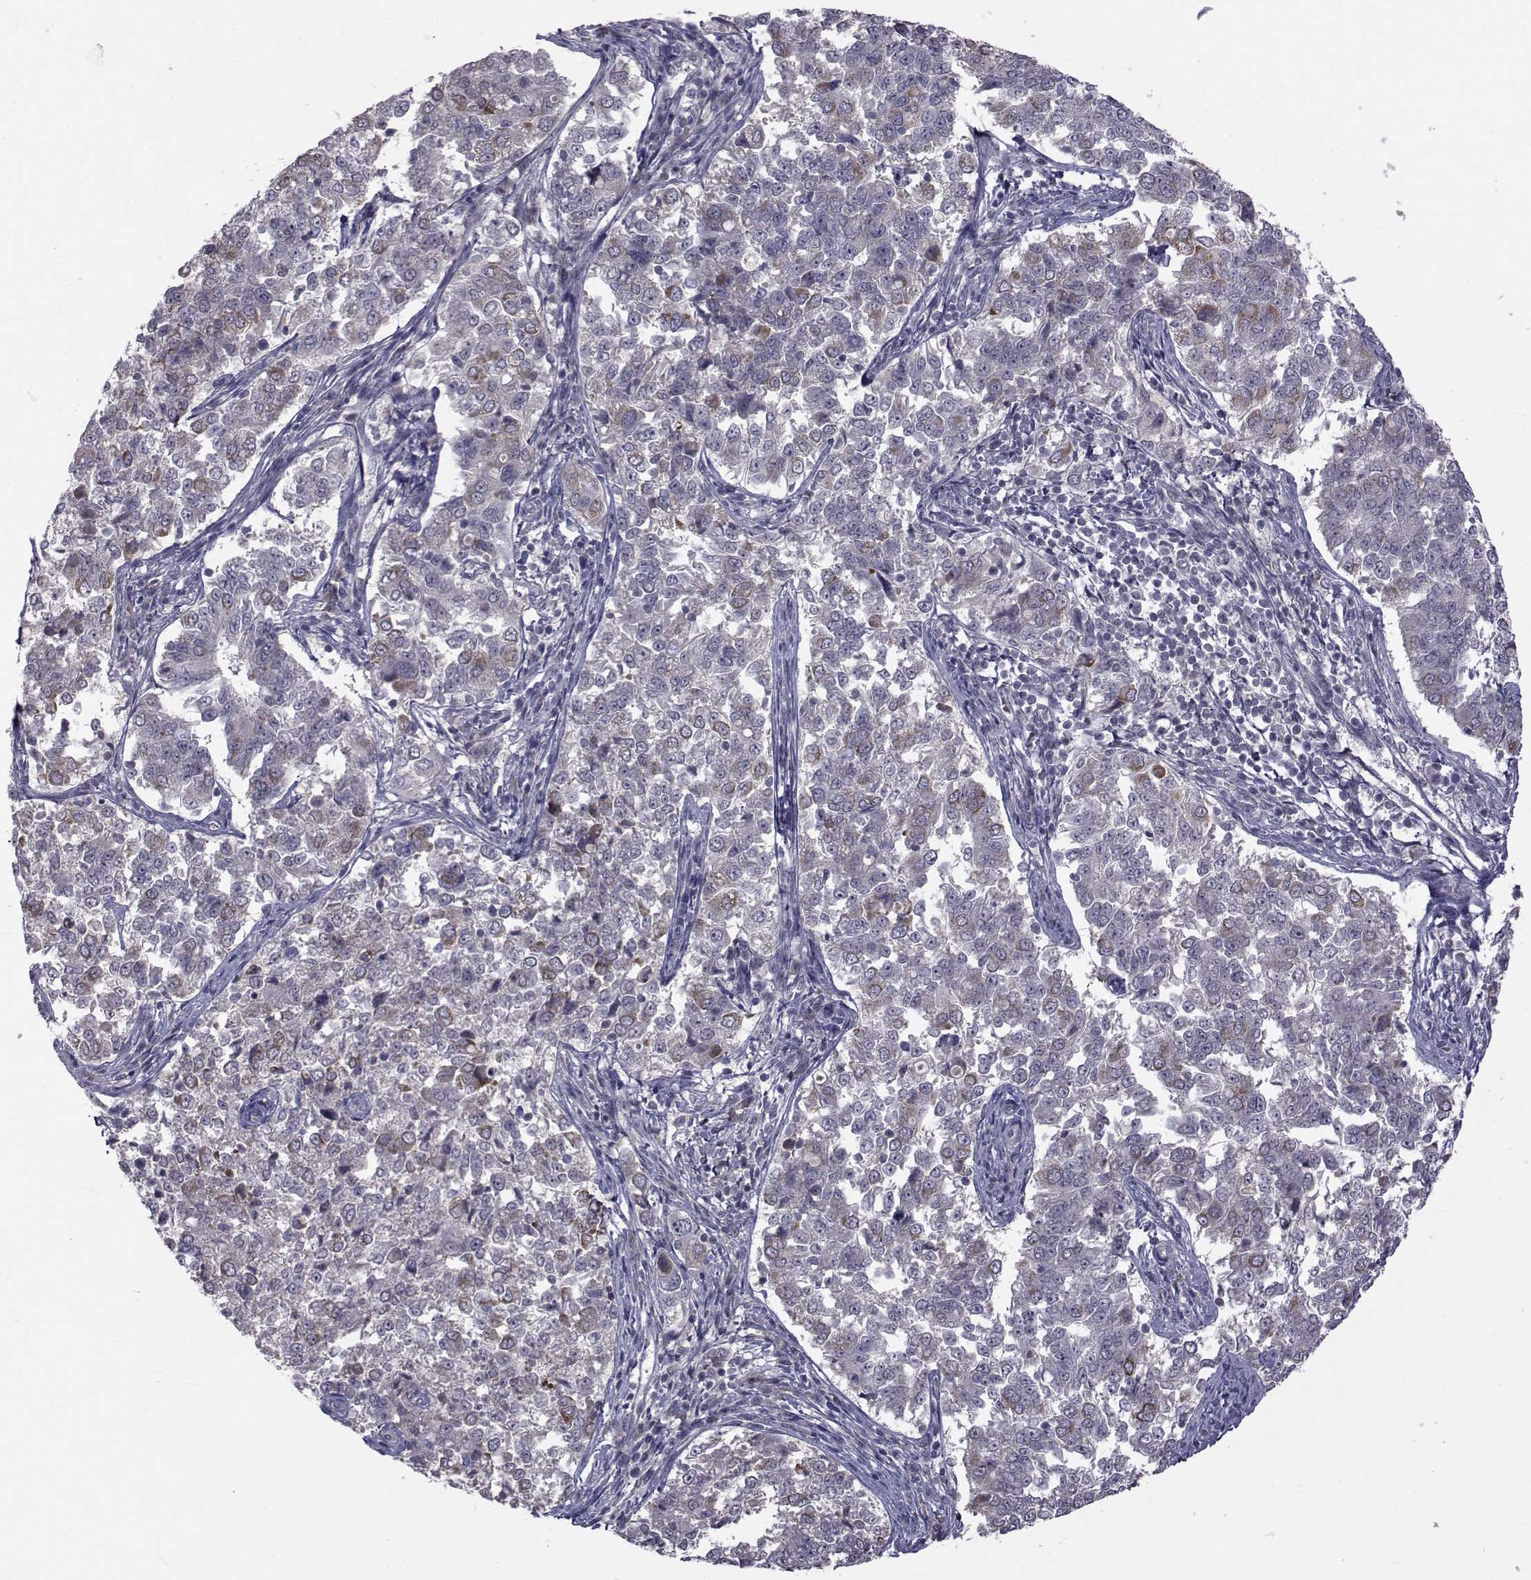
{"staining": {"intensity": "moderate", "quantity": "<25%", "location": "cytoplasmic/membranous"}, "tissue": "endometrial cancer", "cell_type": "Tumor cells", "image_type": "cancer", "snomed": [{"axis": "morphology", "description": "Adenocarcinoma, NOS"}, {"axis": "topography", "description": "Endometrium"}], "caption": "Tumor cells reveal low levels of moderate cytoplasmic/membranous expression in about <25% of cells in human adenocarcinoma (endometrial).", "gene": "FDXR", "patient": {"sex": "female", "age": 43}}